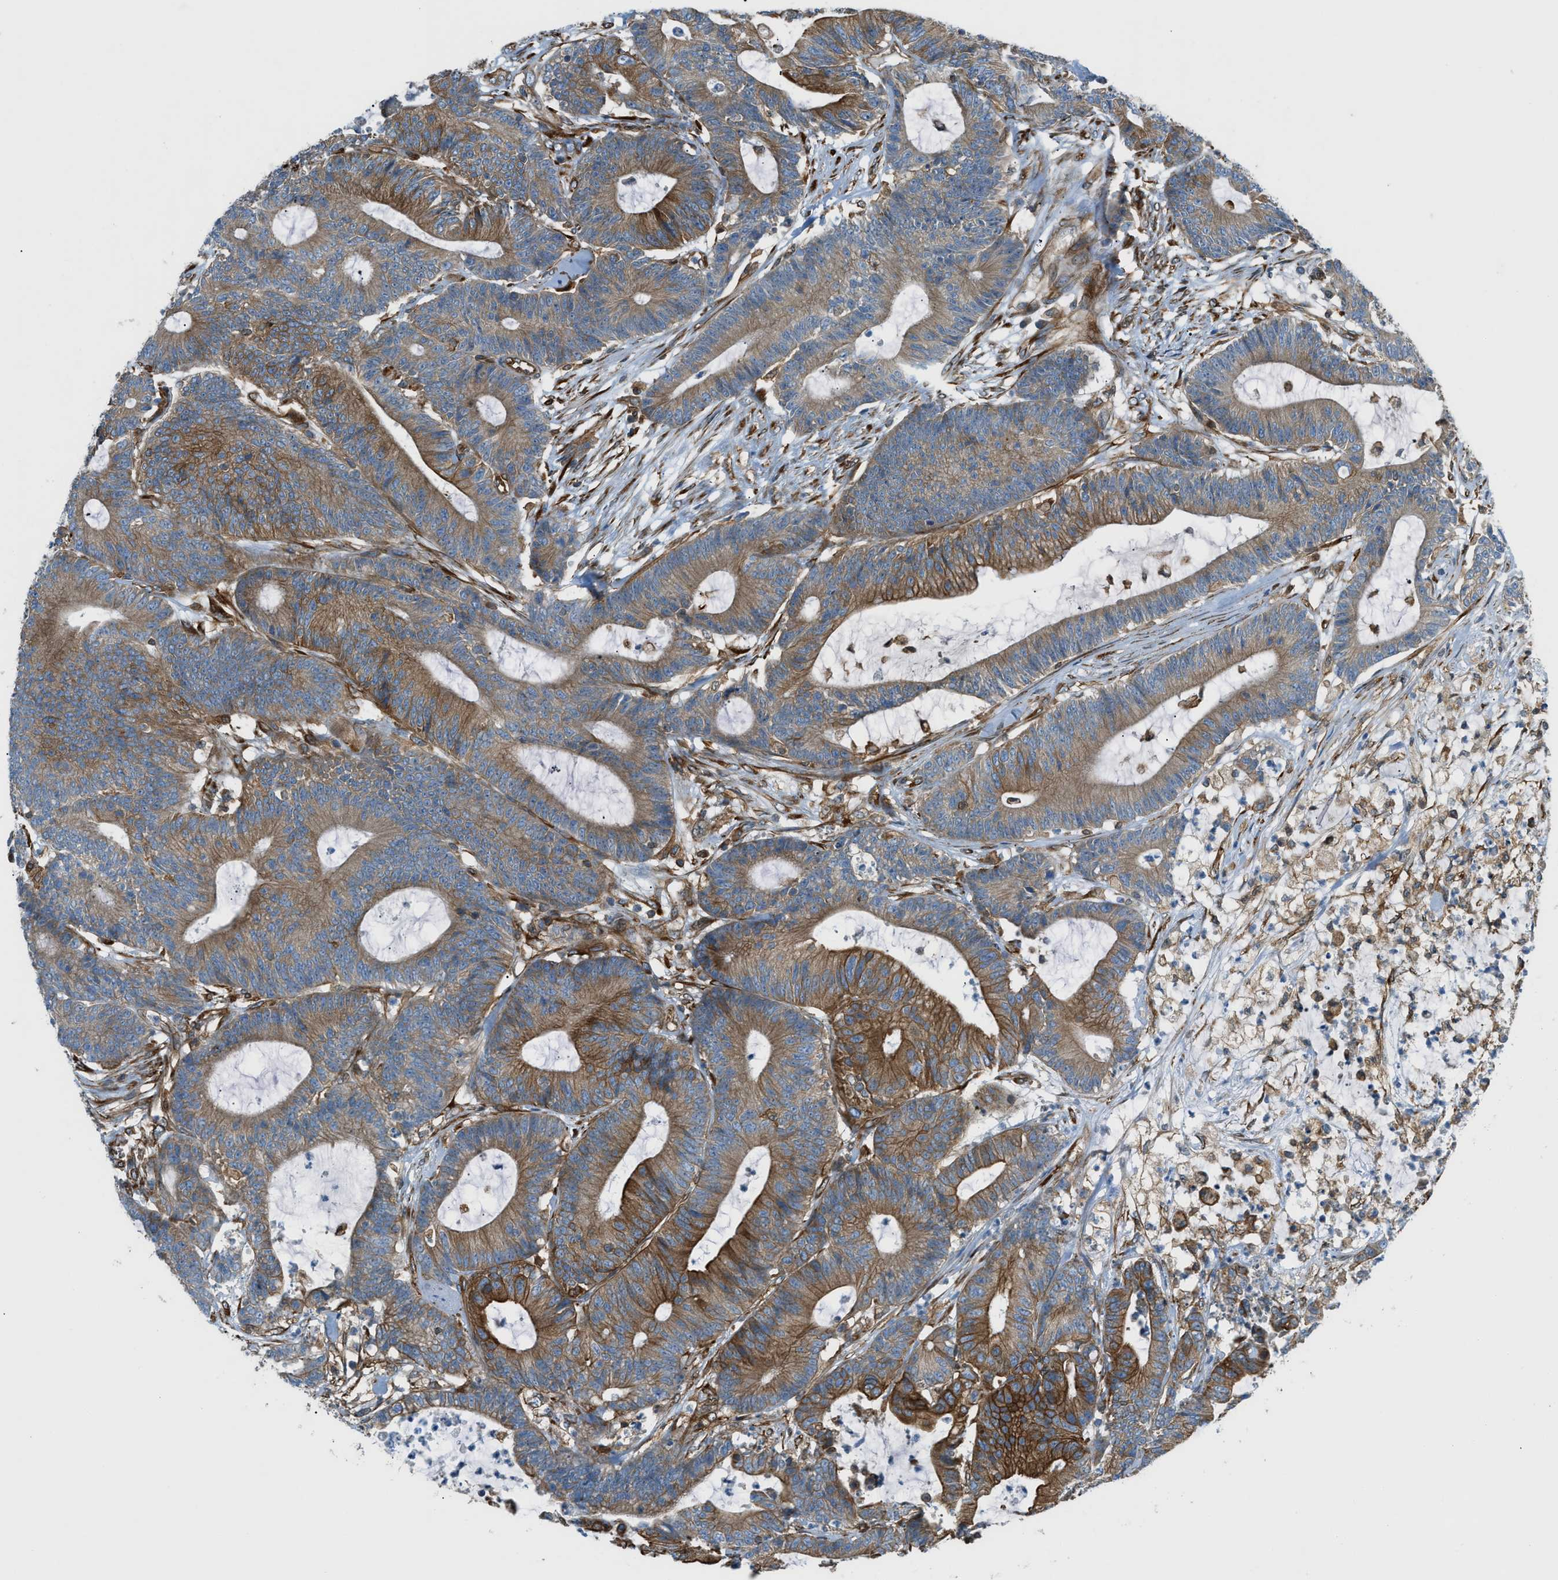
{"staining": {"intensity": "moderate", "quantity": ">75%", "location": "cytoplasmic/membranous"}, "tissue": "colorectal cancer", "cell_type": "Tumor cells", "image_type": "cancer", "snomed": [{"axis": "morphology", "description": "Adenocarcinoma, NOS"}, {"axis": "topography", "description": "Colon"}], "caption": "Protein analysis of colorectal cancer tissue exhibits moderate cytoplasmic/membranous positivity in approximately >75% of tumor cells.", "gene": "DMAC1", "patient": {"sex": "female", "age": 84}}